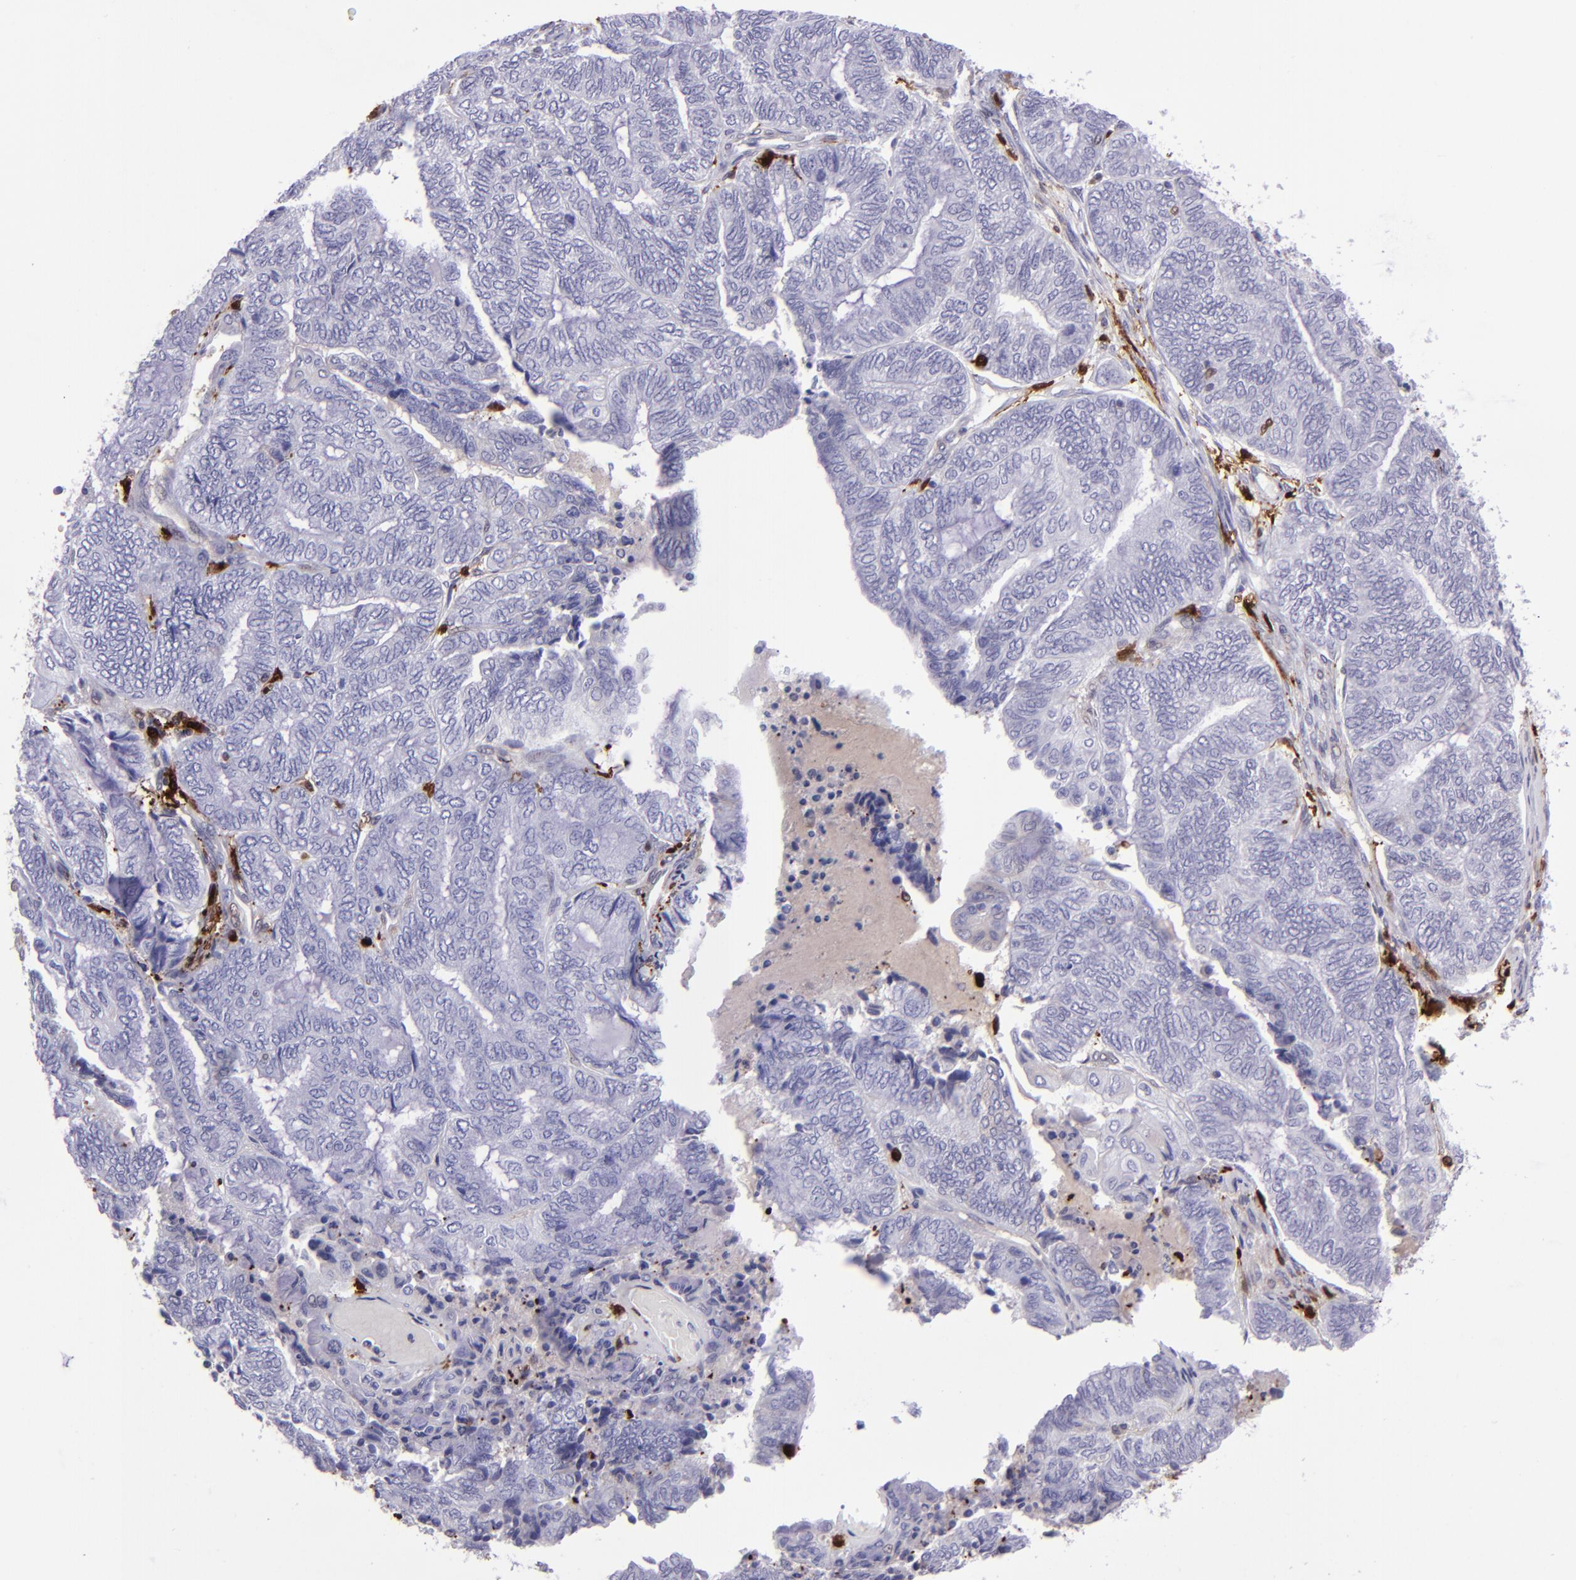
{"staining": {"intensity": "negative", "quantity": "none", "location": "none"}, "tissue": "endometrial cancer", "cell_type": "Tumor cells", "image_type": "cancer", "snomed": [{"axis": "morphology", "description": "Adenocarcinoma, NOS"}, {"axis": "topography", "description": "Uterus"}, {"axis": "topography", "description": "Endometrium"}], "caption": "A high-resolution photomicrograph shows immunohistochemistry (IHC) staining of endometrial adenocarcinoma, which exhibits no significant expression in tumor cells. (DAB (3,3'-diaminobenzidine) immunohistochemistry (IHC), high magnification).", "gene": "TYMP", "patient": {"sex": "female", "age": 70}}